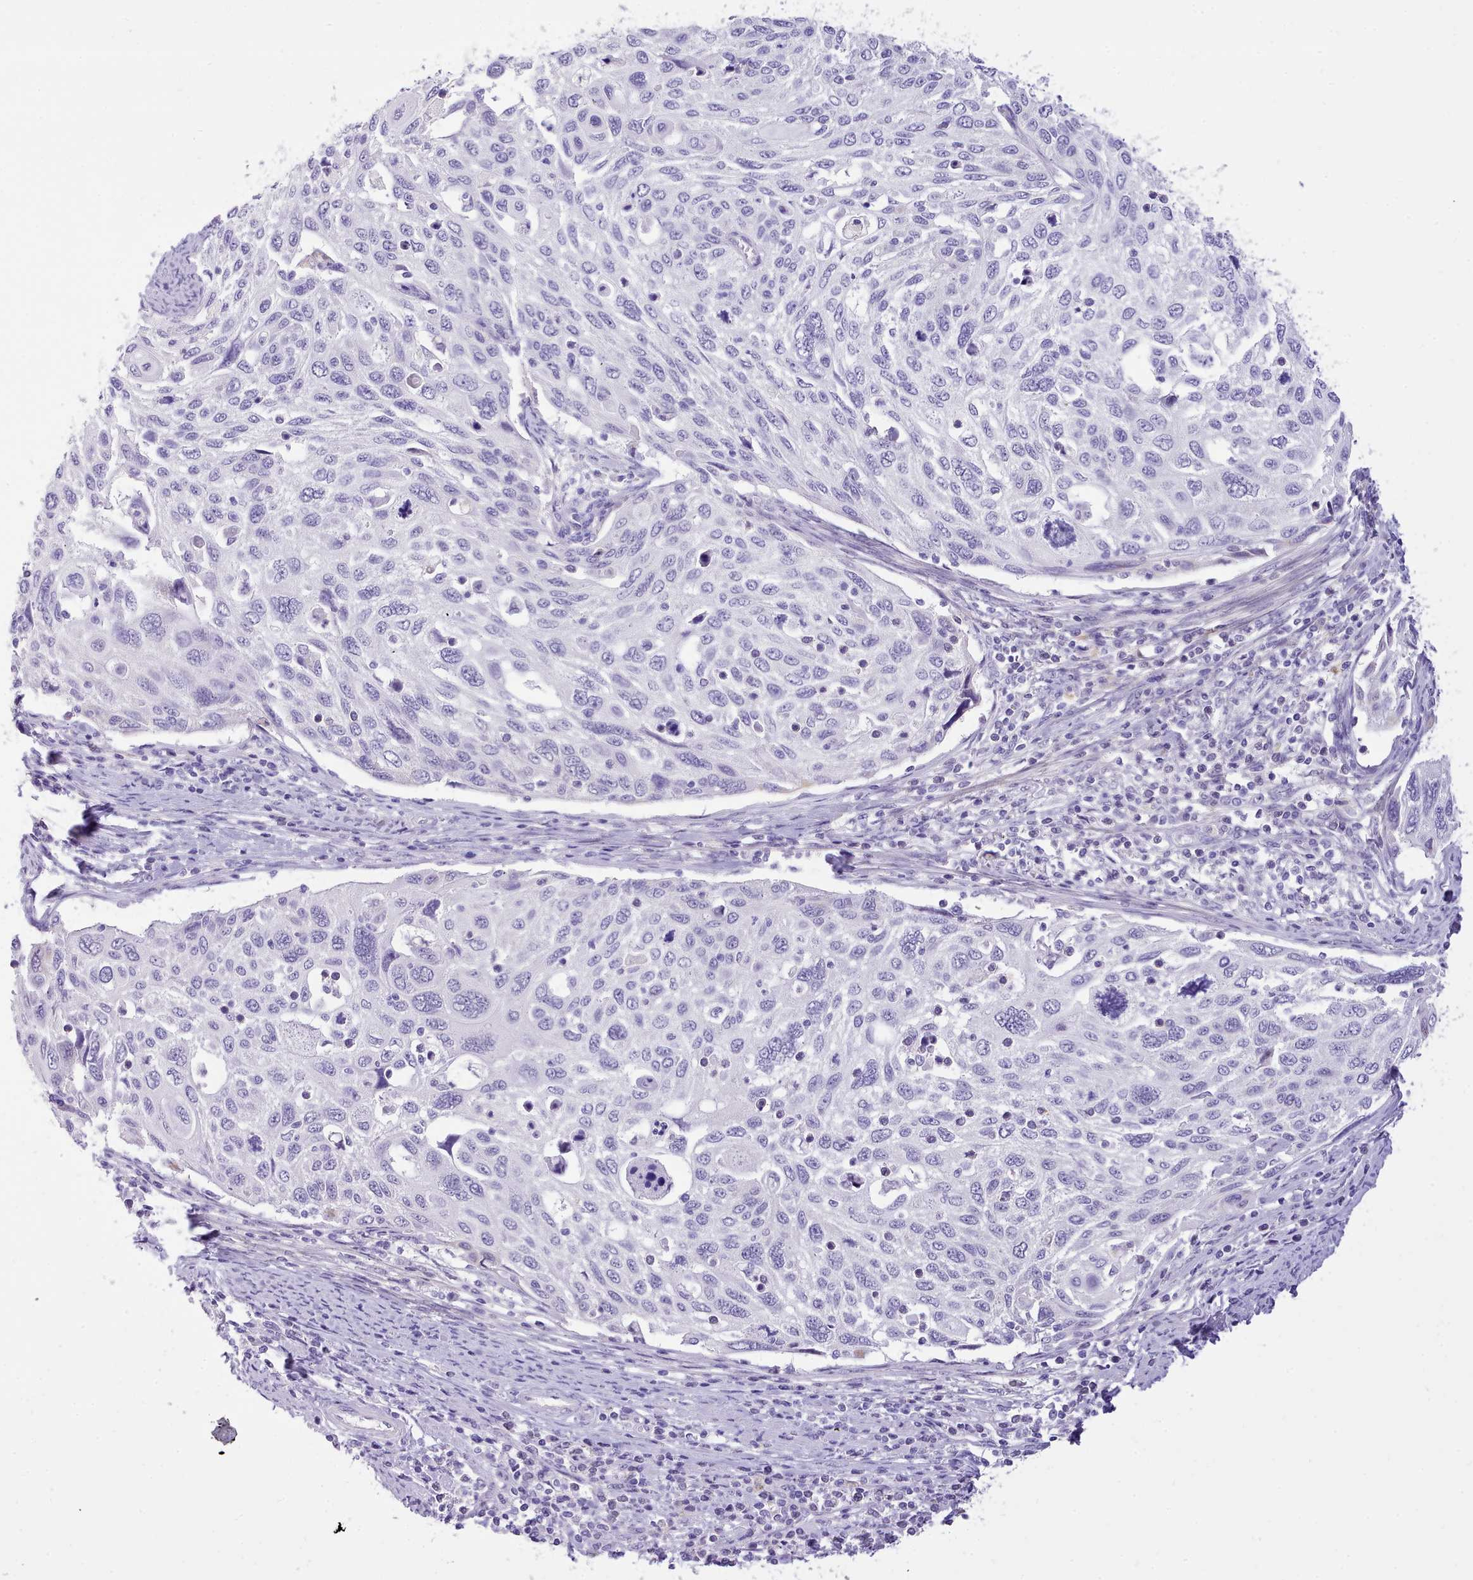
{"staining": {"intensity": "negative", "quantity": "none", "location": "none"}, "tissue": "cervical cancer", "cell_type": "Tumor cells", "image_type": "cancer", "snomed": [{"axis": "morphology", "description": "Squamous cell carcinoma, NOS"}, {"axis": "topography", "description": "Cervix"}], "caption": "Immunohistochemical staining of cervical cancer exhibits no significant positivity in tumor cells. (Brightfield microscopy of DAB IHC at high magnification).", "gene": "LRRC37A", "patient": {"sex": "female", "age": 70}}